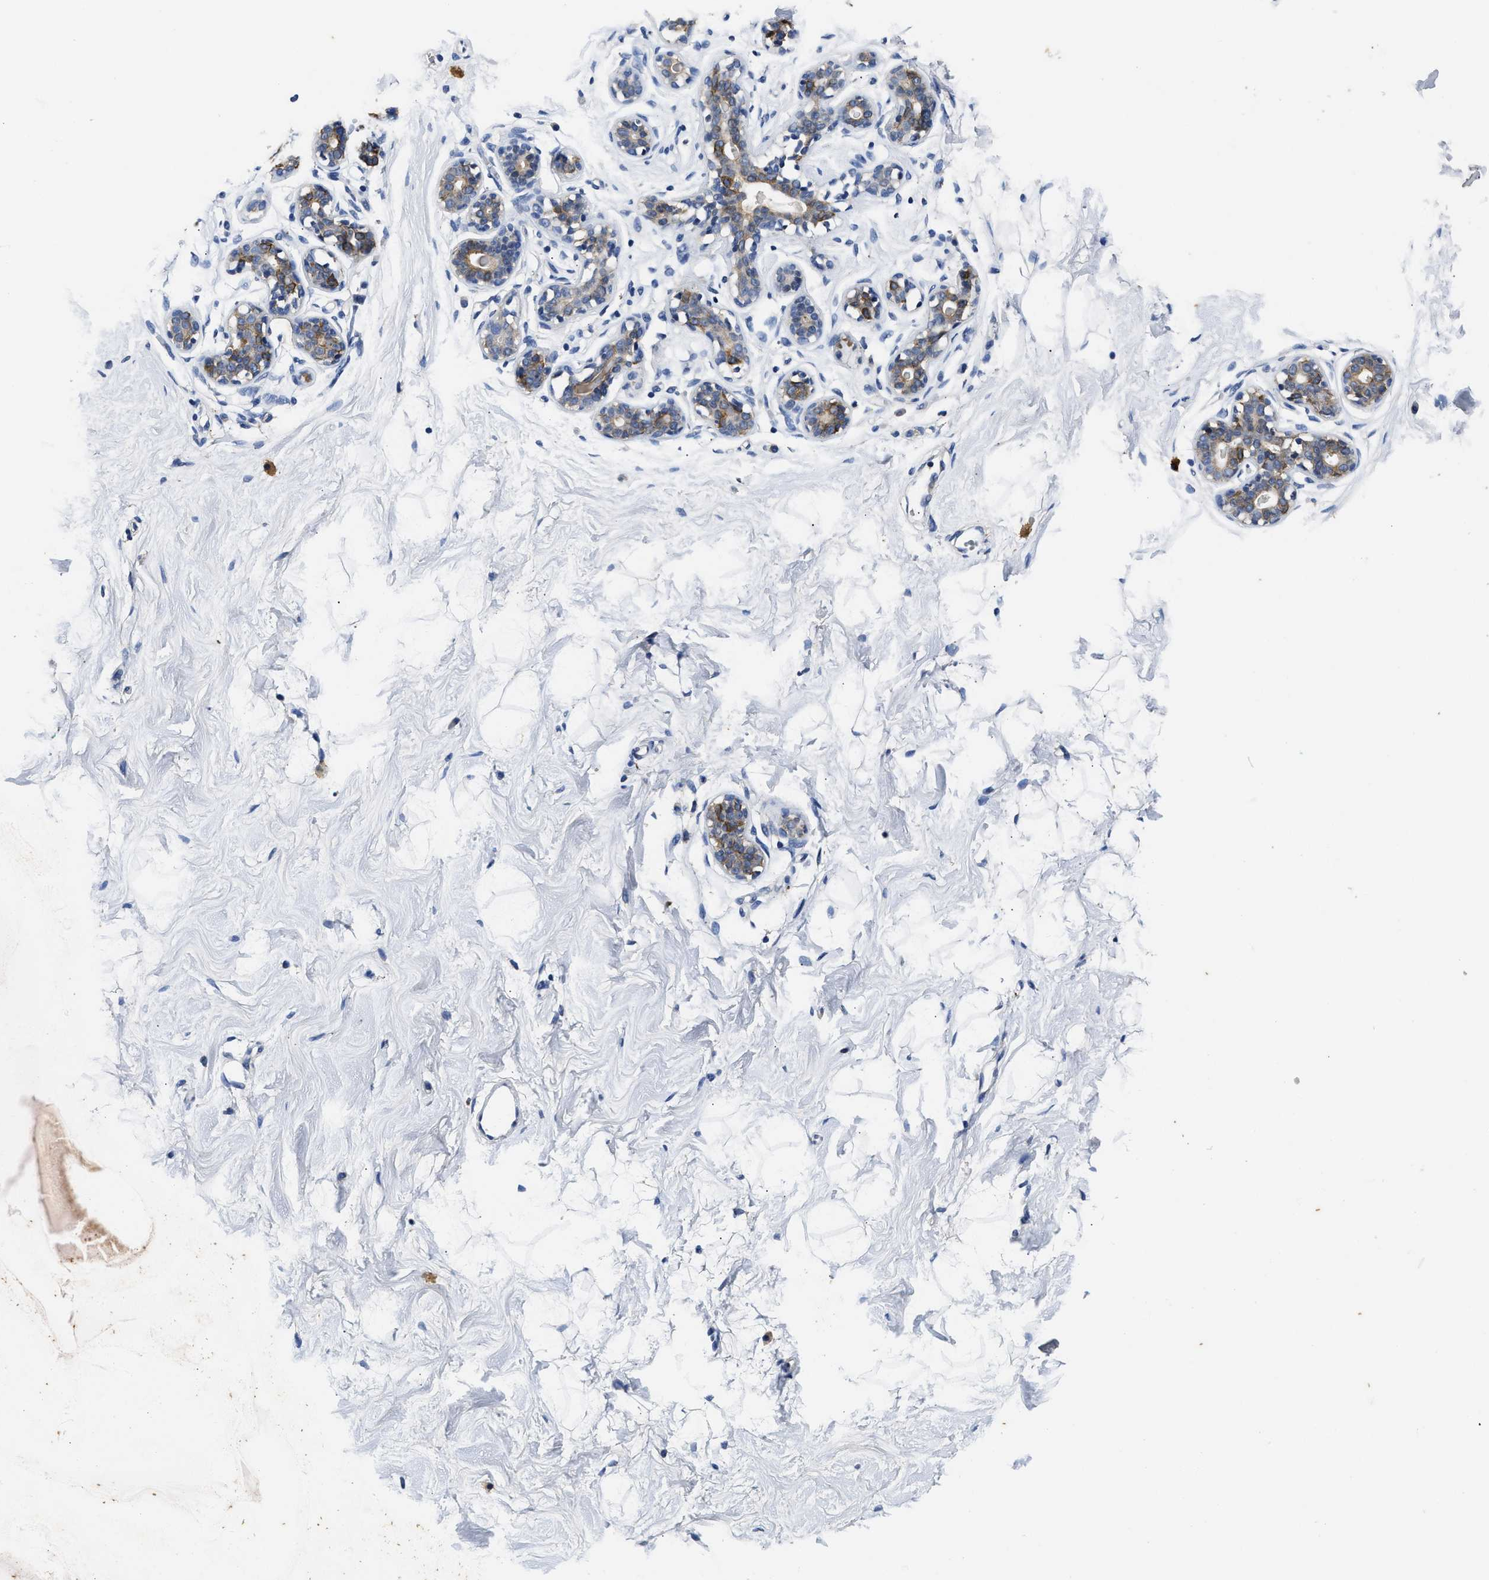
{"staining": {"intensity": "negative", "quantity": "none", "location": "none"}, "tissue": "breast", "cell_type": "Adipocytes", "image_type": "normal", "snomed": [{"axis": "morphology", "description": "Normal tissue, NOS"}, {"axis": "topography", "description": "Breast"}], "caption": "IHC image of unremarkable breast: breast stained with DAB displays no significant protein positivity in adipocytes. (DAB (3,3'-diaminobenzidine) IHC with hematoxylin counter stain).", "gene": "CTNNA1", "patient": {"sex": "female", "age": 23}}